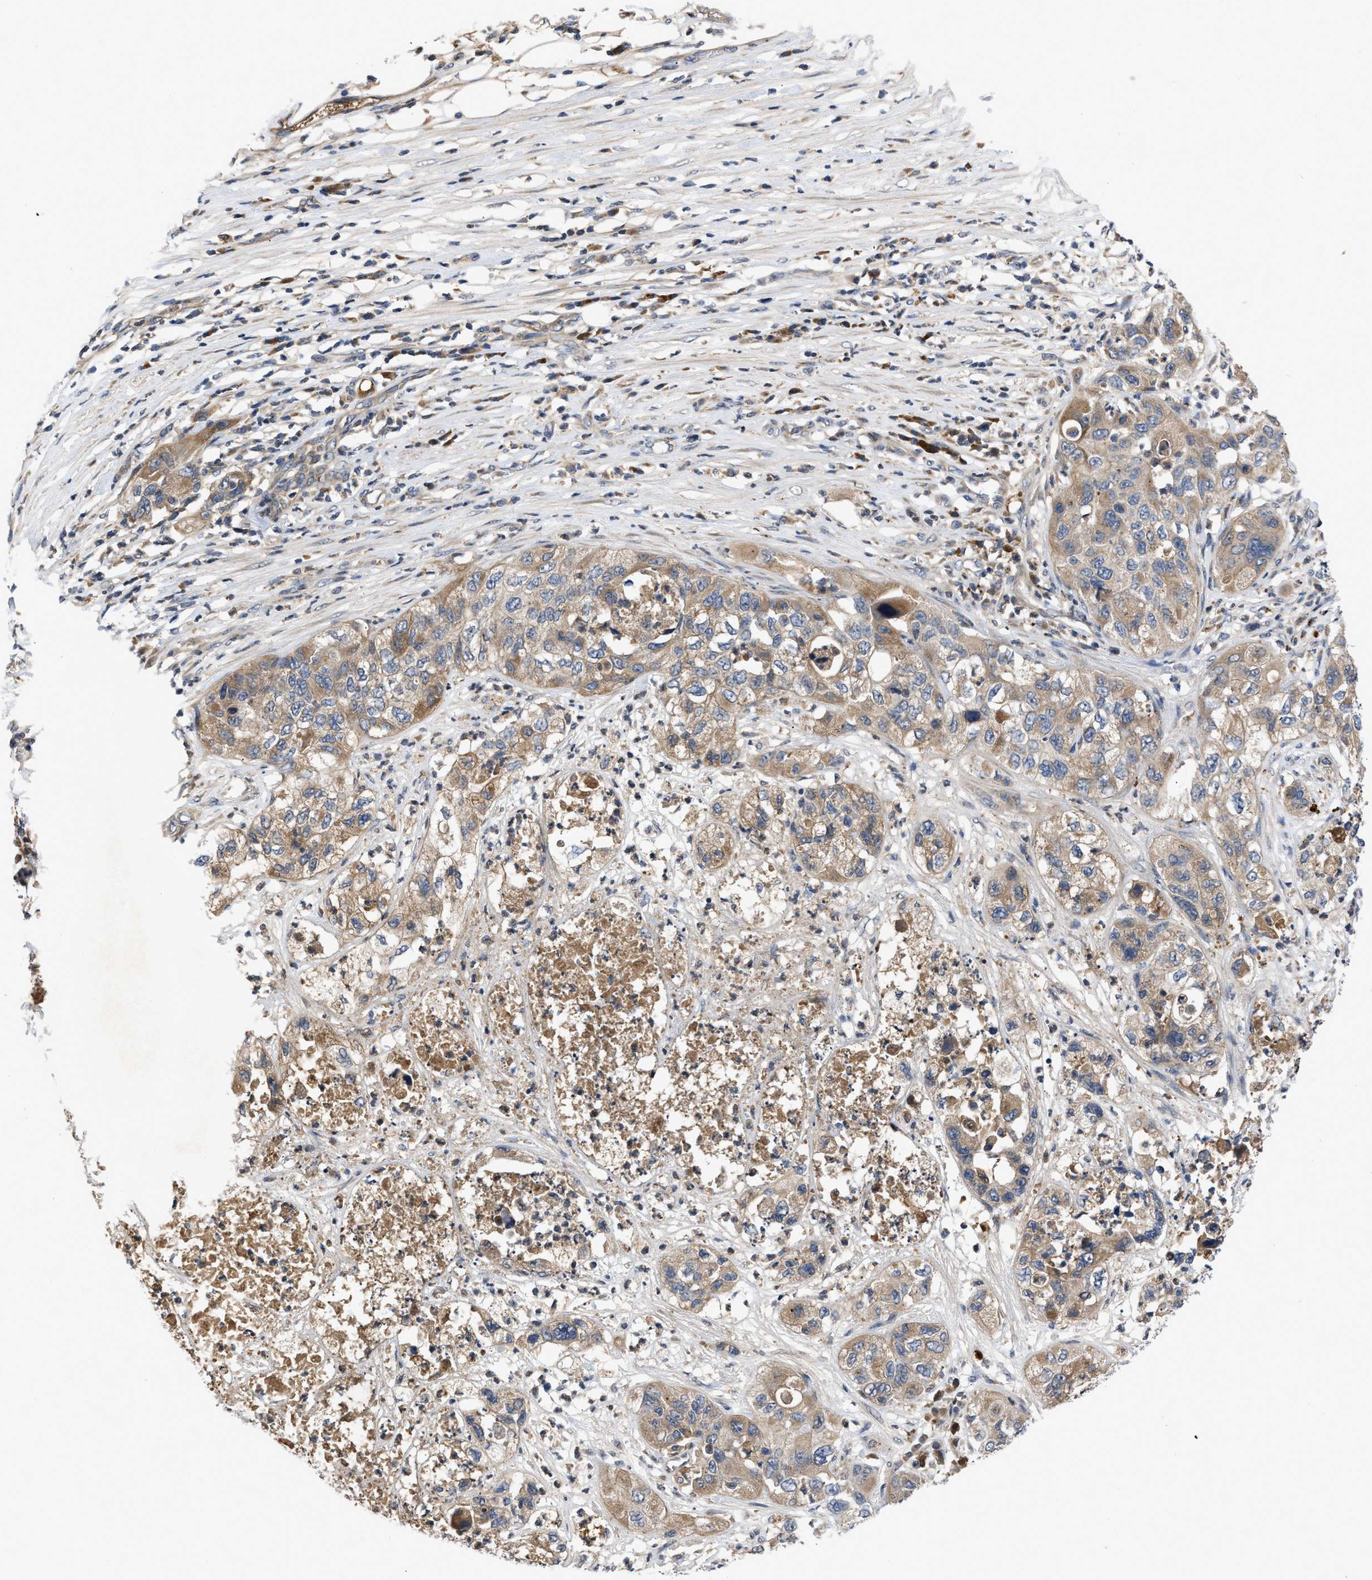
{"staining": {"intensity": "moderate", "quantity": ">75%", "location": "cytoplasmic/membranous"}, "tissue": "pancreatic cancer", "cell_type": "Tumor cells", "image_type": "cancer", "snomed": [{"axis": "morphology", "description": "Adenocarcinoma, NOS"}, {"axis": "topography", "description": "Pancreas"}], "caption": "Immunohistochemistry histopathology image of human pancreatic adenocarcinoma stained for a protein (brown), which demonstrates medium levels of moderate cytoplasmic/membranous expression in approximately >75% of tumor cells.", "gene": "VPS4A", "patient": {"sex": "female", "age": 78}}